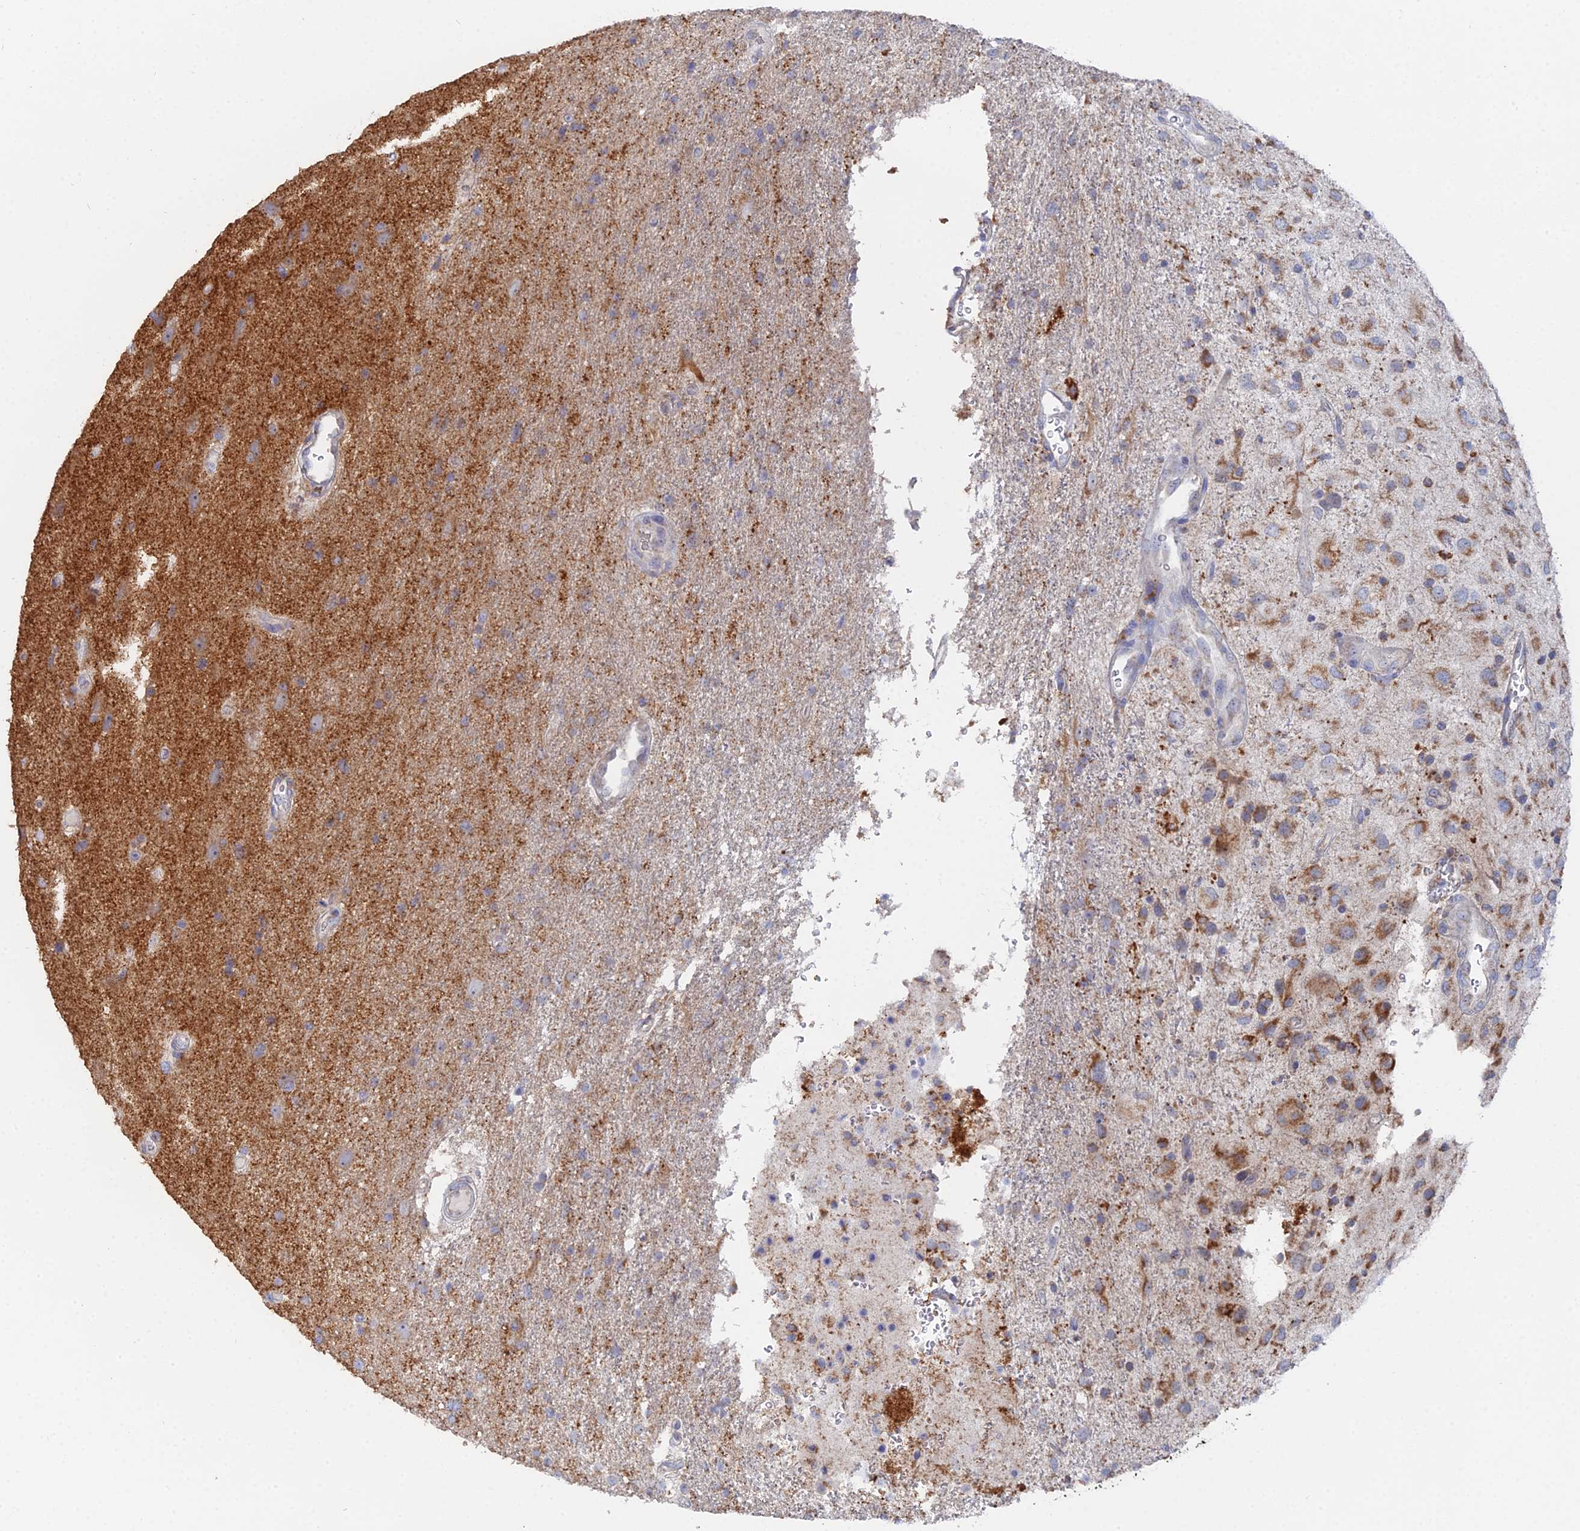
{"staining": {"intensity": "moderate", "quantity": ">75%", "location": "cytoplasmic/membranous"}, "tissue": "glioma", "cell_type": "Tumor cells", "image_type": "cancer", "snomed": [{"axis": "morphology", "description": "Glioma, malignant, Low grade"}, {"axis": "topography", "description": "Brain"}], "caption": "Human malignant glioma (low-grade) stained with a brown dye exhibits moderate cytoplasmic/membranous positive staining in about >75% of tumor cells.", "gene": "MPC1", "patient": {"sex": "male", "age": 66}}